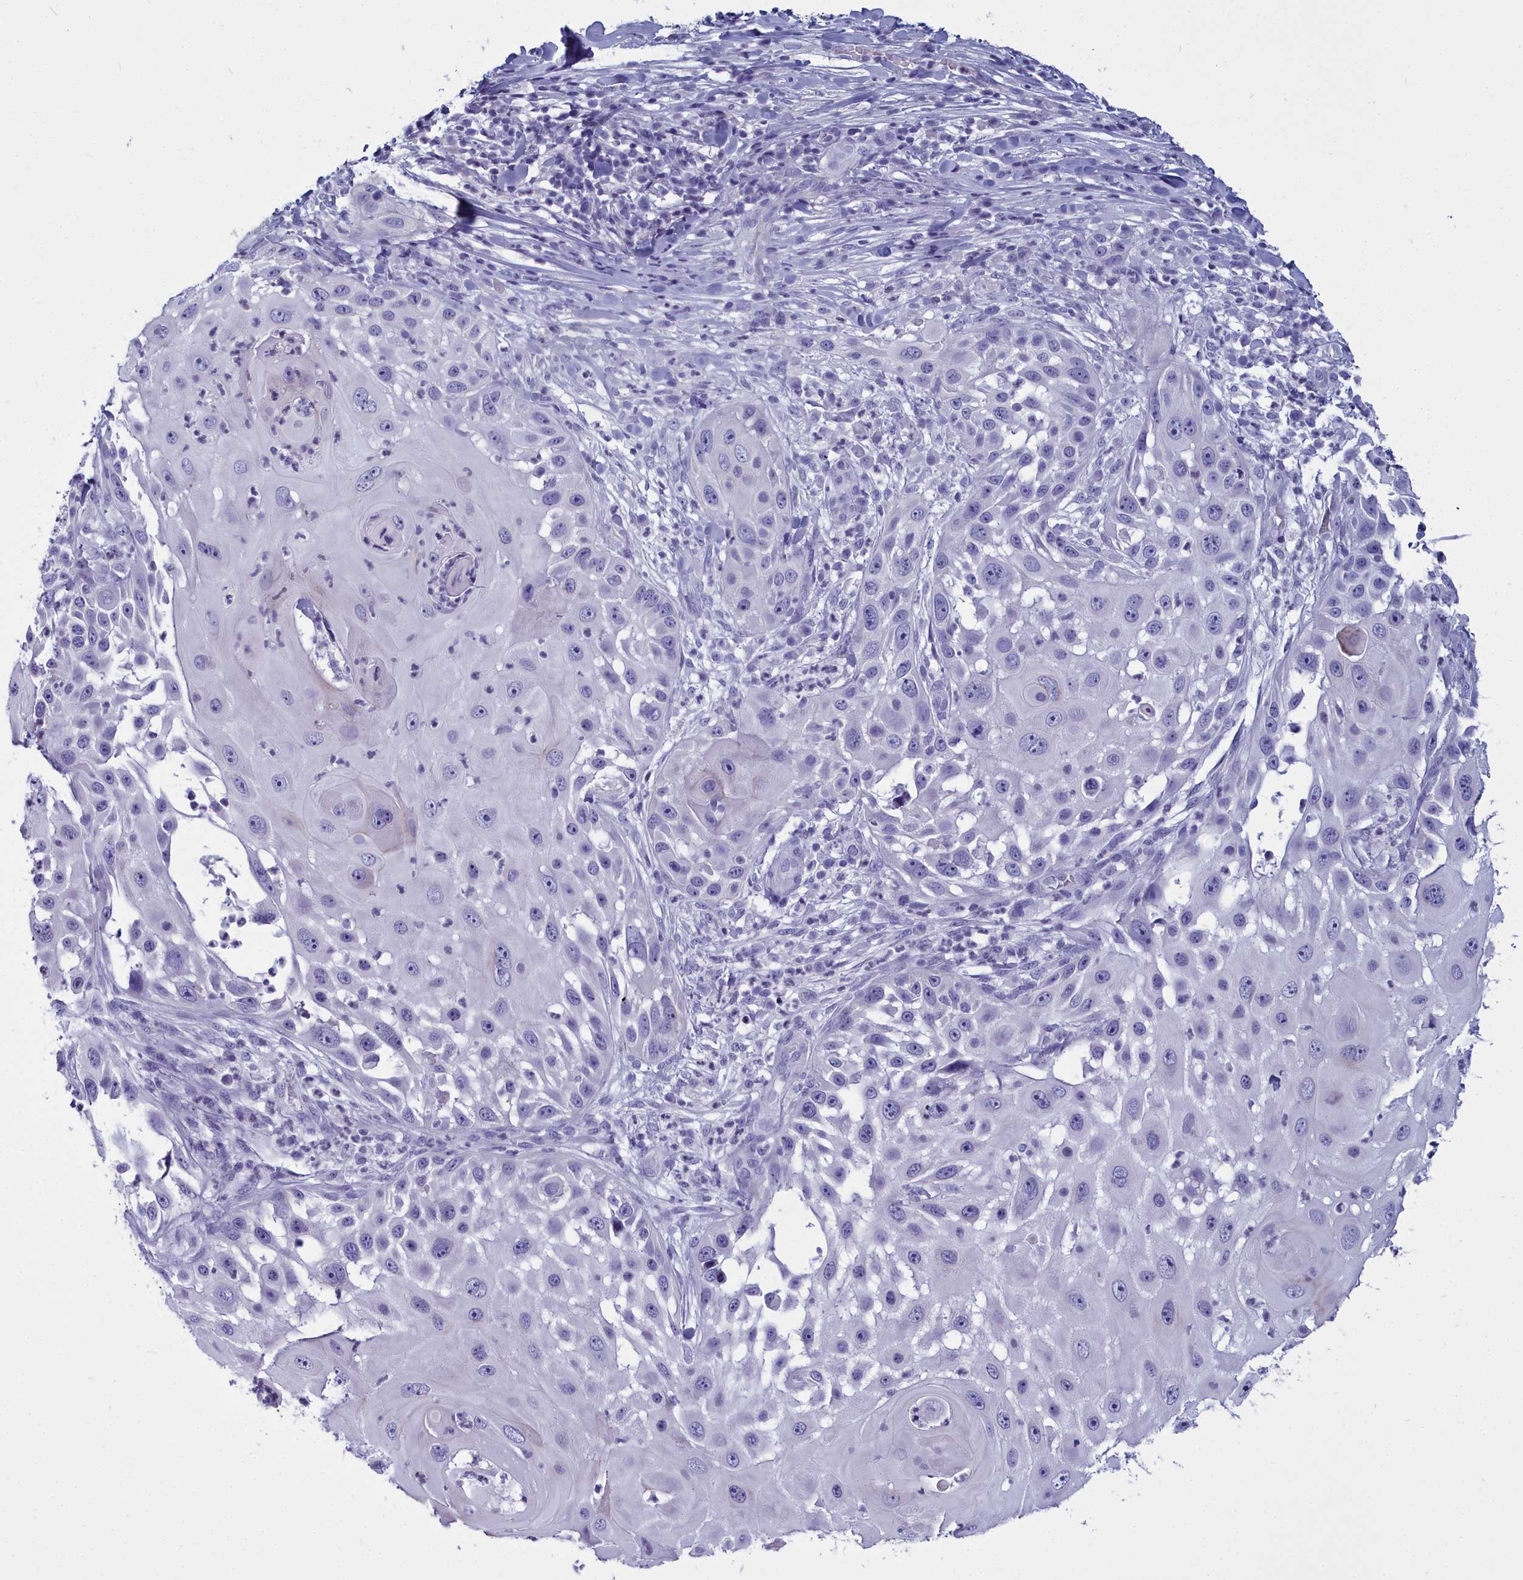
{"staining": {"intensity": "negative", "quantity": "none", "location": "none"}, "tissue": "skin cancer", "cell_type": "Tumor cells", "image_type": "cancer", "snomed": [{"axis": "morphology", "description": "Squamous cell carcinoma, NOS"}, {"axis": "topography", "description": "Skin"}], "caption": "High power microscopy photomicrograph of an immunohistochemistry (IHC) photomicrograph of skin cancer, revealing no significant expression in tumor cells.", "gene": "MAP6", "patient": {"sex": "female", "age": 44}}